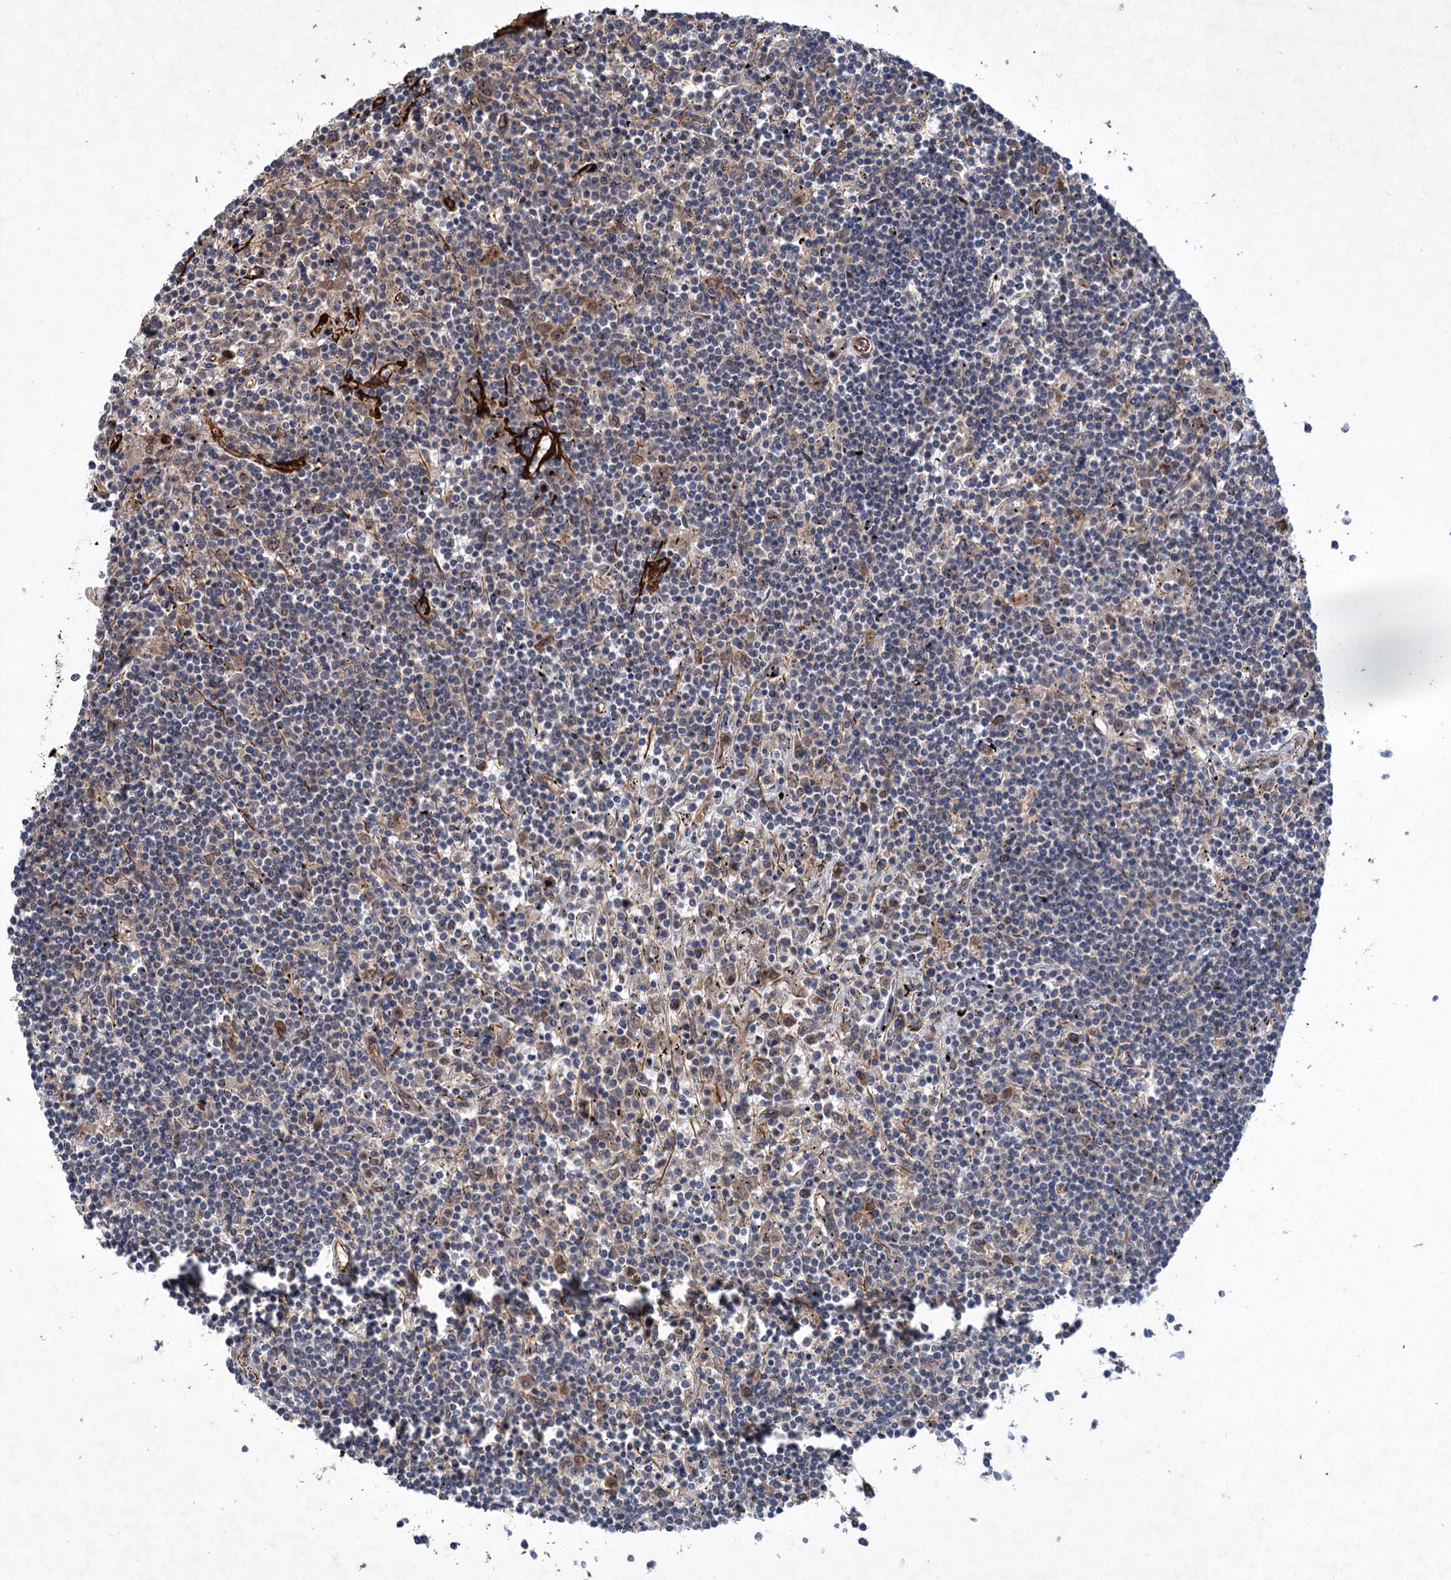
{"staining": {"intensity": "negative", "quantity": "none", "location": "none"}, "tissue": "lymphoma", "cell_type": "Tumor cells", "image_type": "cancer", "snomed": [{"axis": "morphology", "description": "Malignant lymphoma, non-Hodgkin's type, Low grade"}, {"axis": "topography", "description": "Spleen"}], "caption": "High magnification brightfield microscopy of lymphoma stained with DAB (brown) and counterstained with hematoxylin (blue): tumor cells show no significant expression.", "gene": "TTC31", "patient": {"sex": "male", "age": 76}}